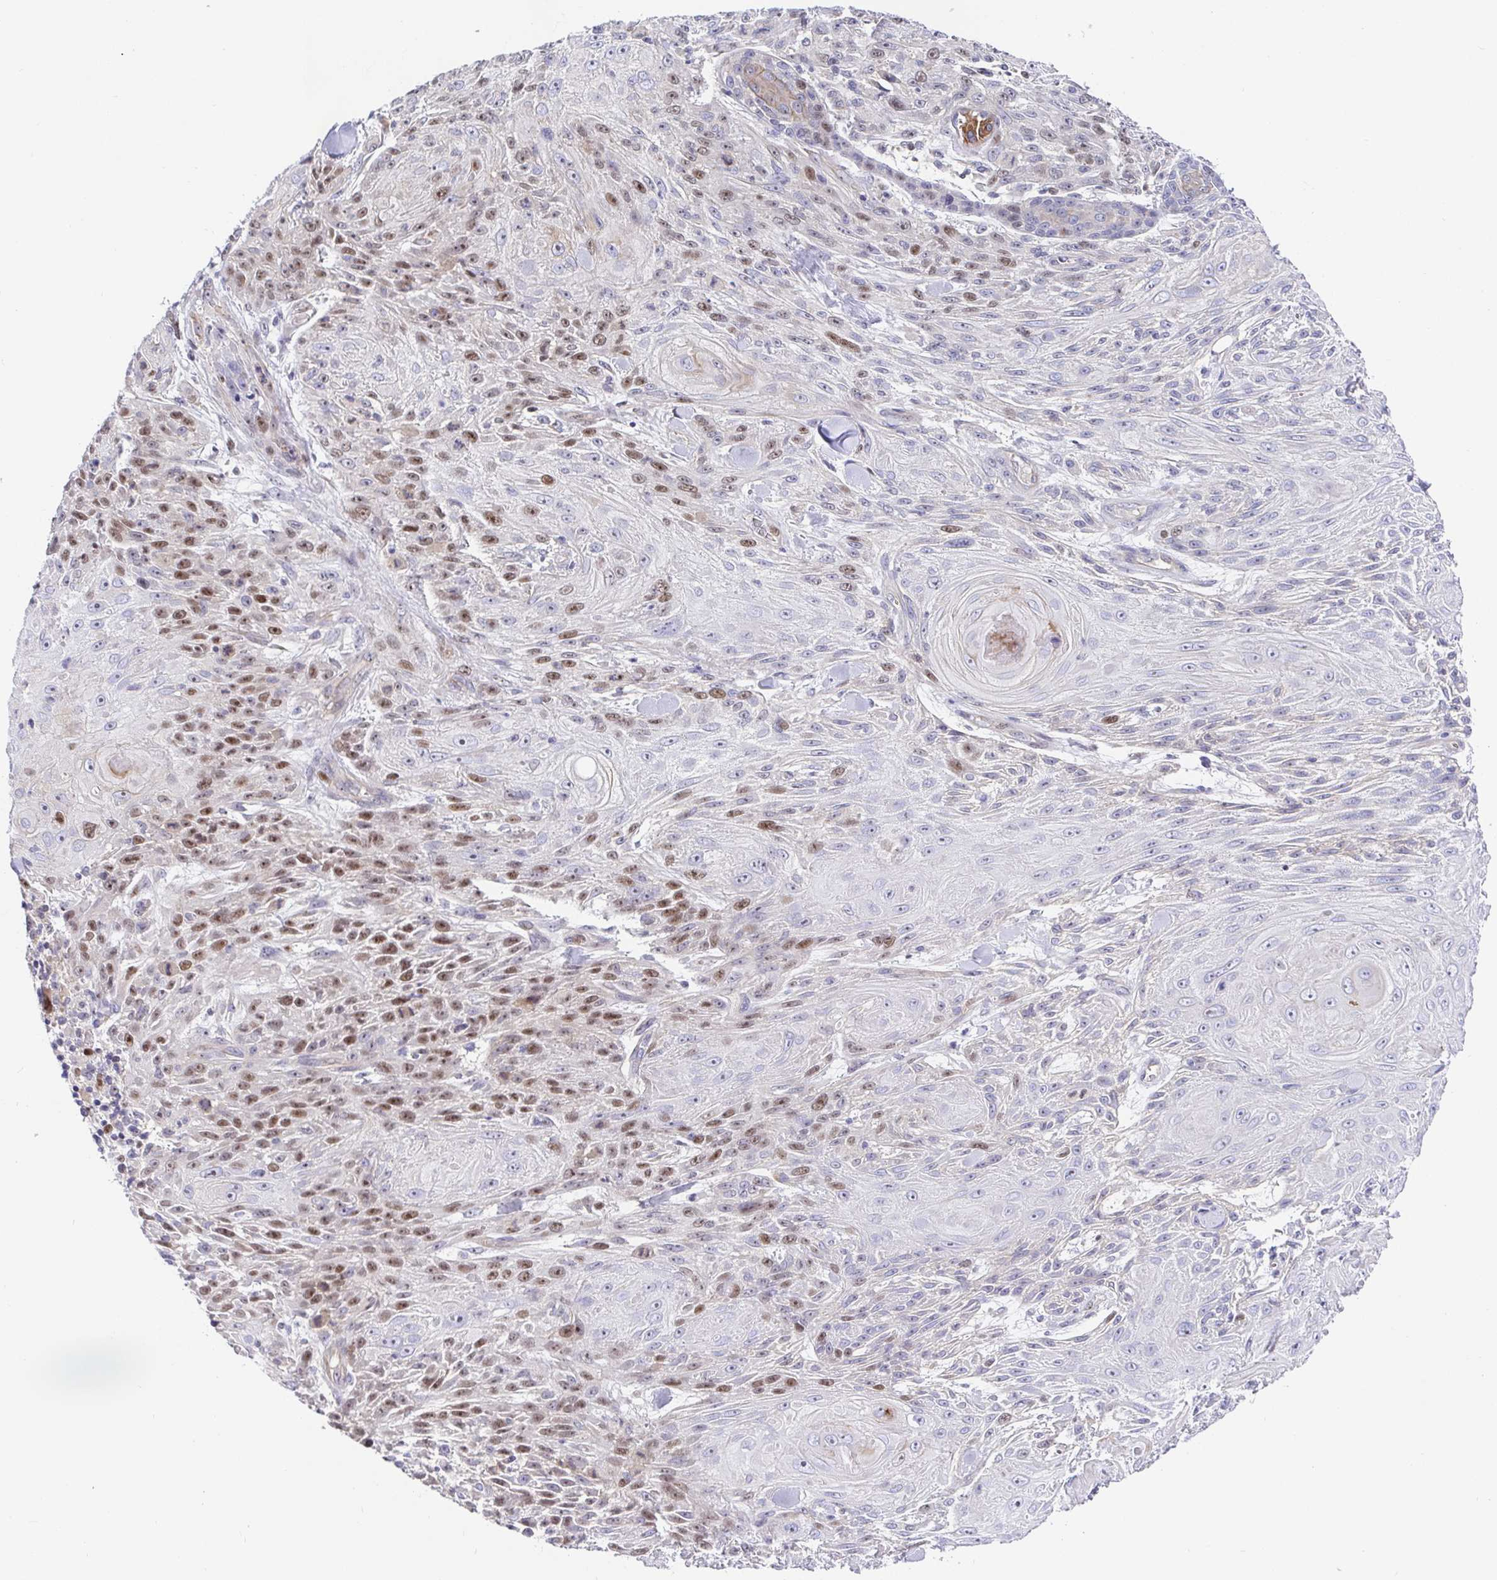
{"staining": {"intensity": "moderate", "quantity": "25%-75%", "location": "nuclear"}, "tissue": "skin cancer", "cell_type": "Tumor cells", "image_type": "cancer", "snomed": [{"axis": "morphology", "description": "Squamous cell carcinoma, NOS"}, {"axis": "topography", "description": "Skin"}], "caption": "Skin cancer (squamous cell carcinoma) stained with a brown dye demonstrates moderate nuclear positive positivity in approximately 25%-75% of tumor cells.", "gene": "TIMELESS", "patient": {"sex": "male", "age": 88}}